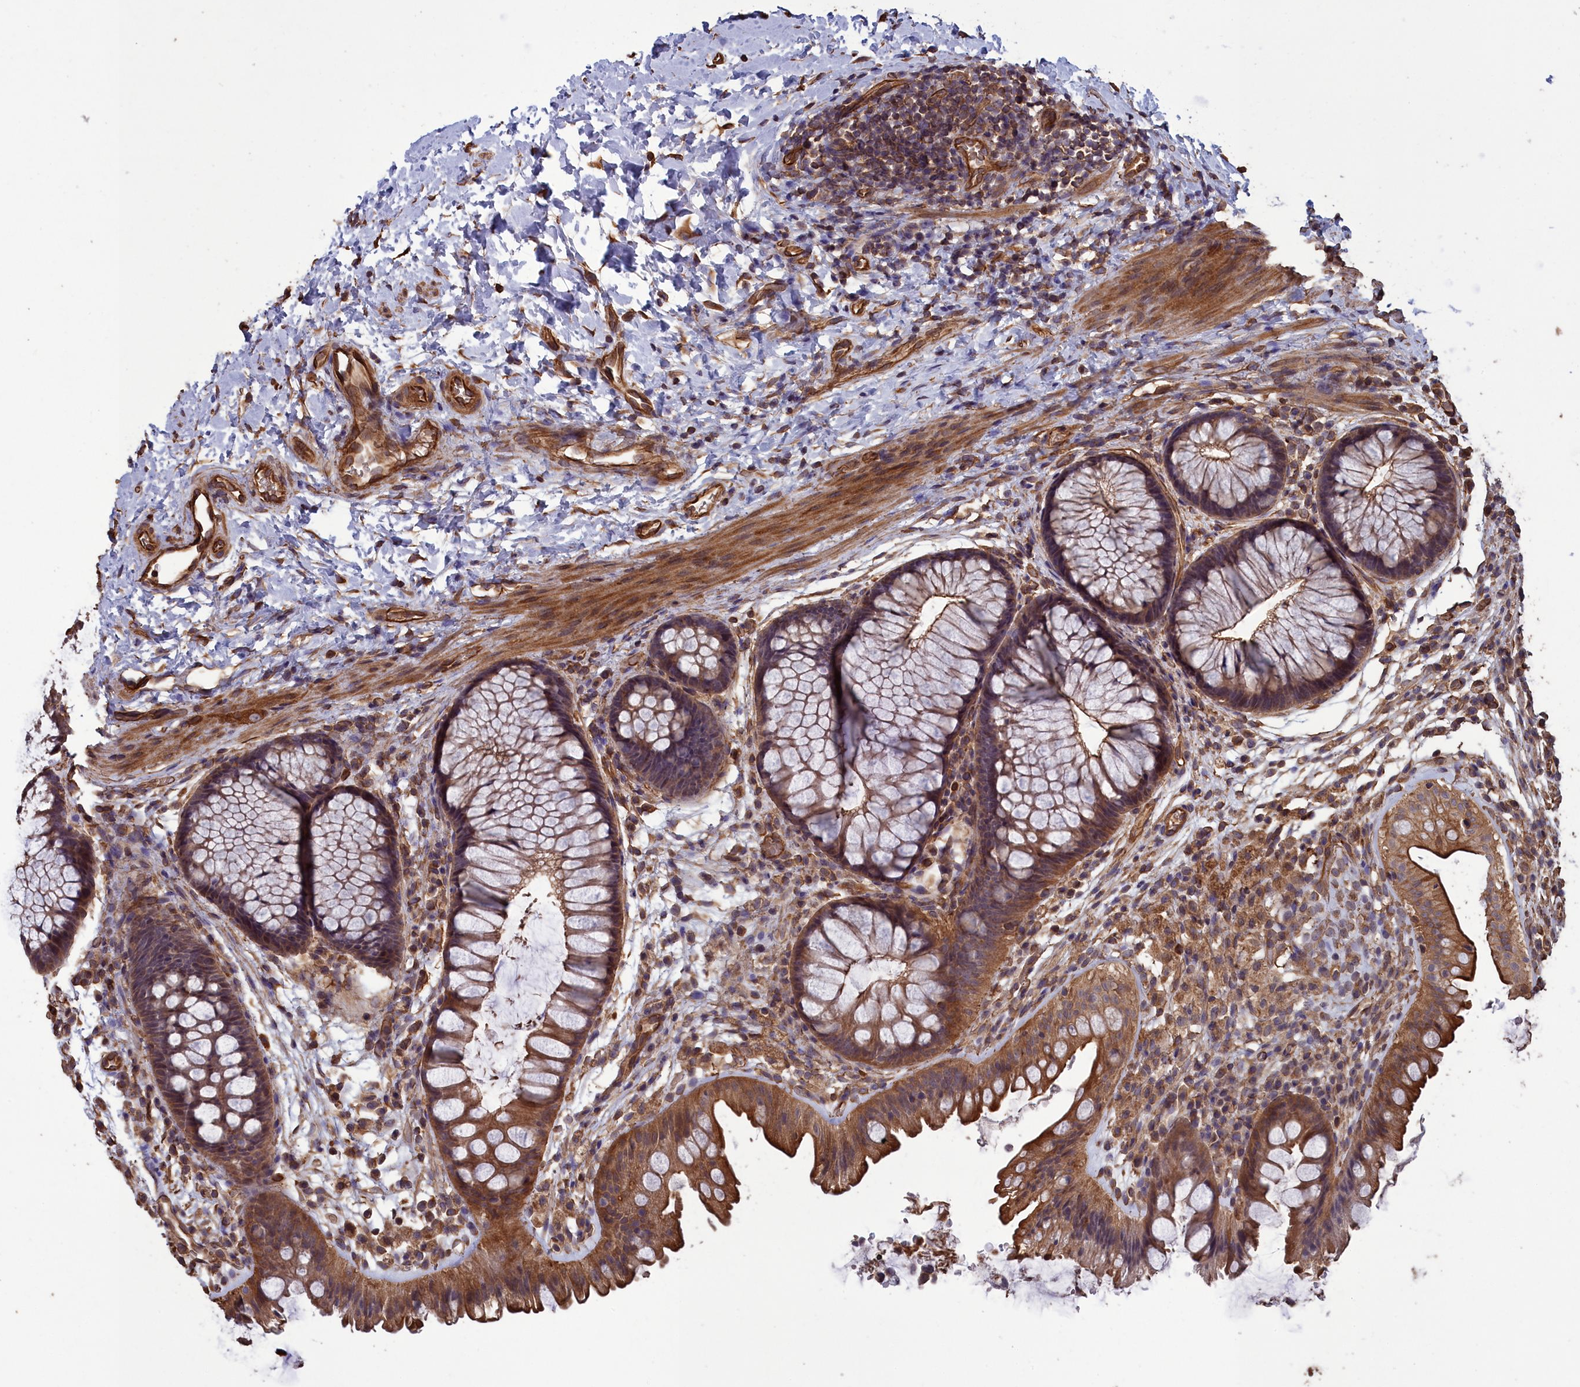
{"staining": {"intensity": "moderate", "quantity": ">75%", "location": "cytoplasmic/membranous,nuclear"}, "tissue": "colon", "cell_type": "Endothelial cells", "image_type": "normal", "snomed": [{"axis": "morphology", "description": "Normal tissue, NOS"}, {"axis": "topography", "description": "Colon"}], "caption": "Normal colon reveals moderate cytoplasmic/membranous,nuclear staining in approximately >75% of endothelial cells.", "gene": "DAPK3", "patient": {"sex": "female", "age": 62}}